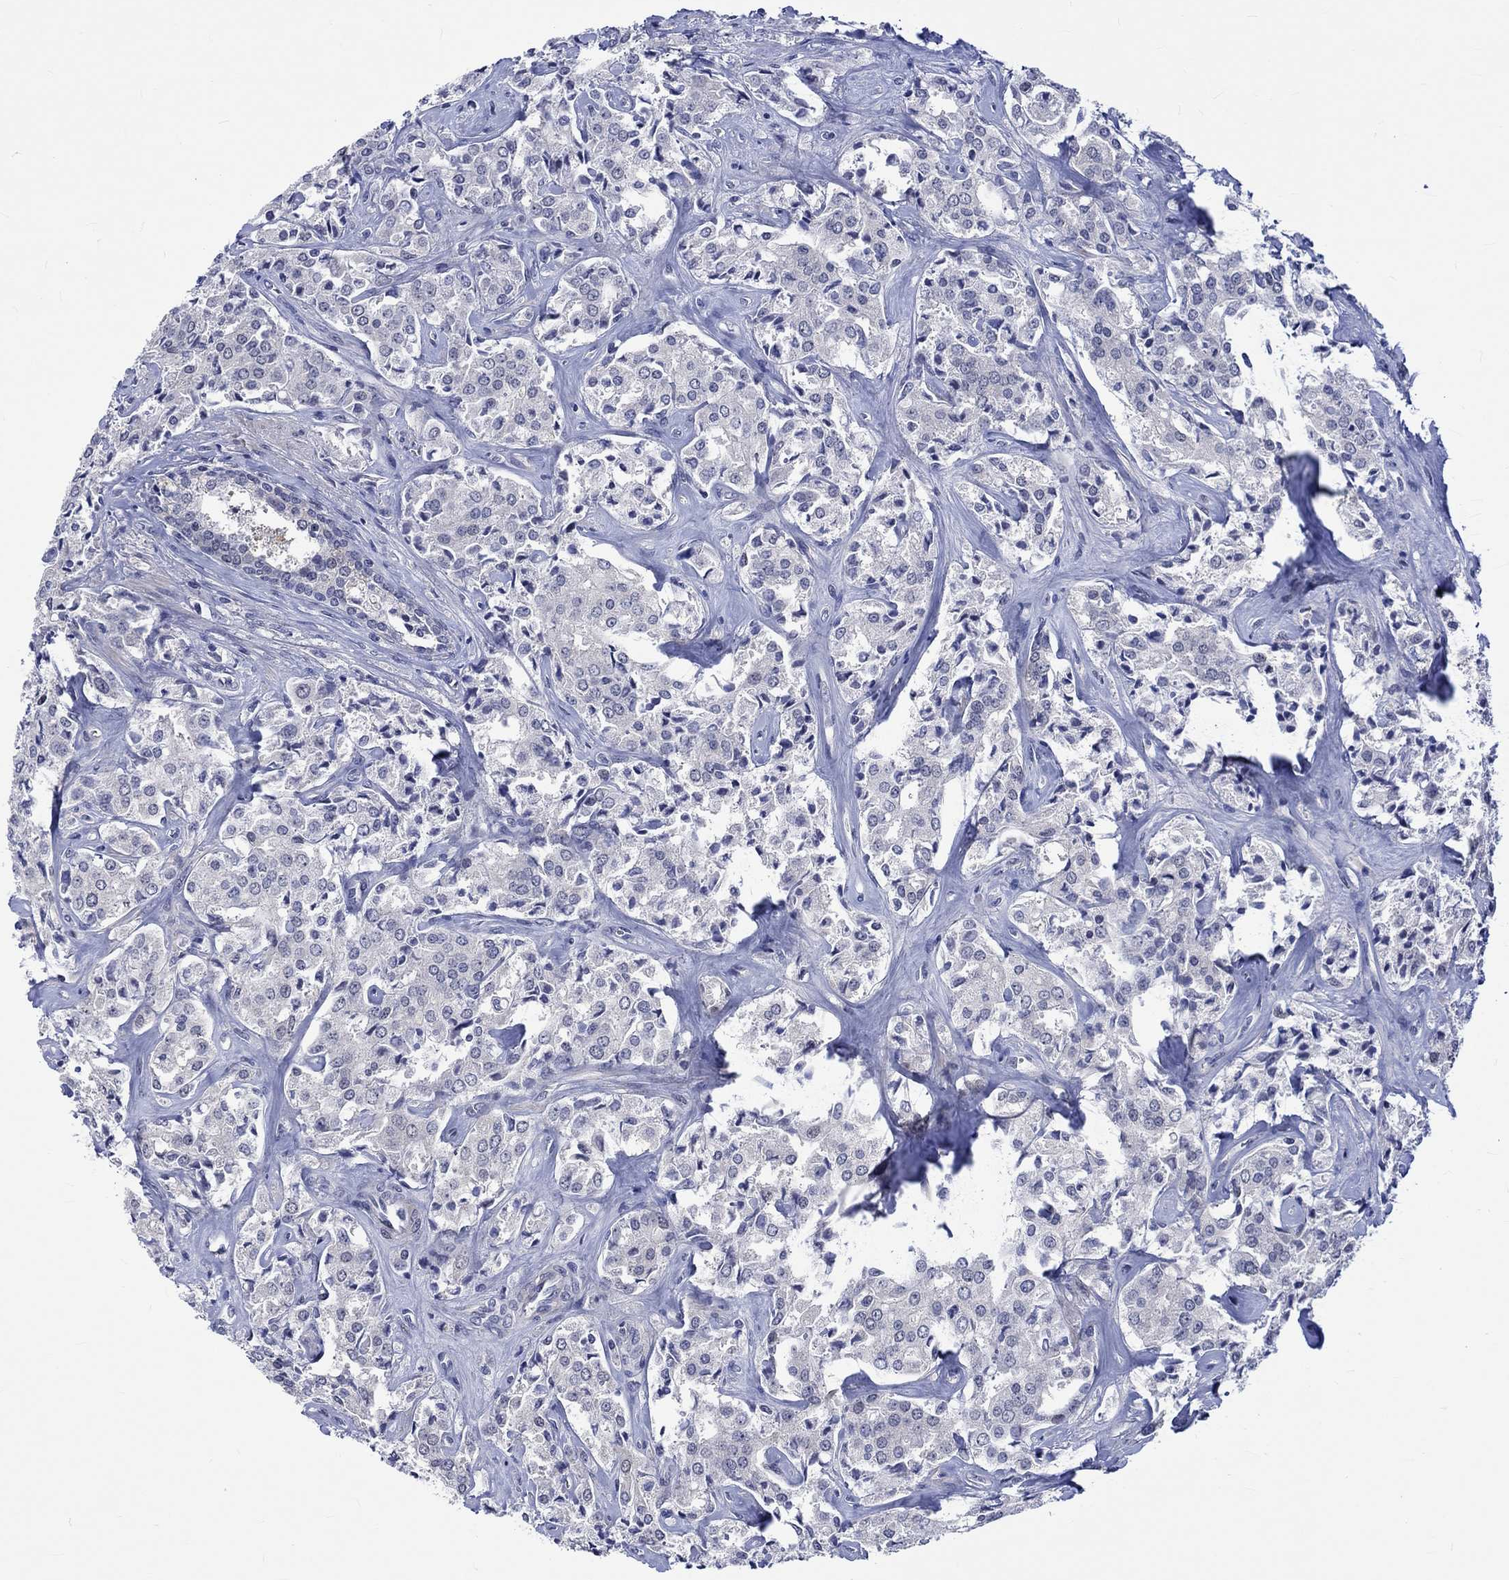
{"staining": {"intensity": "negative", "quantity": "none", "location": "none"}, "tissue": "prostate cancer", "cell_type": "Tumor cells", "image_type": "cancer", "snomed": [{"axis": "morphology", "description": "Adenocarcinoma, NOS"}, {"axis": "topography", "description": "Prostate"}], "caption": "IHC of prostate cancer (adenocarcinoma) reveals no staining in tumor cells. (Stains: DAB immunohistochemistry (IHC) with hematoxylin counter stain, Microscopy: brightfield microscopy at high magnification).", "gene": "E2F8", "patient": {"sex": "male", "age": 66}}